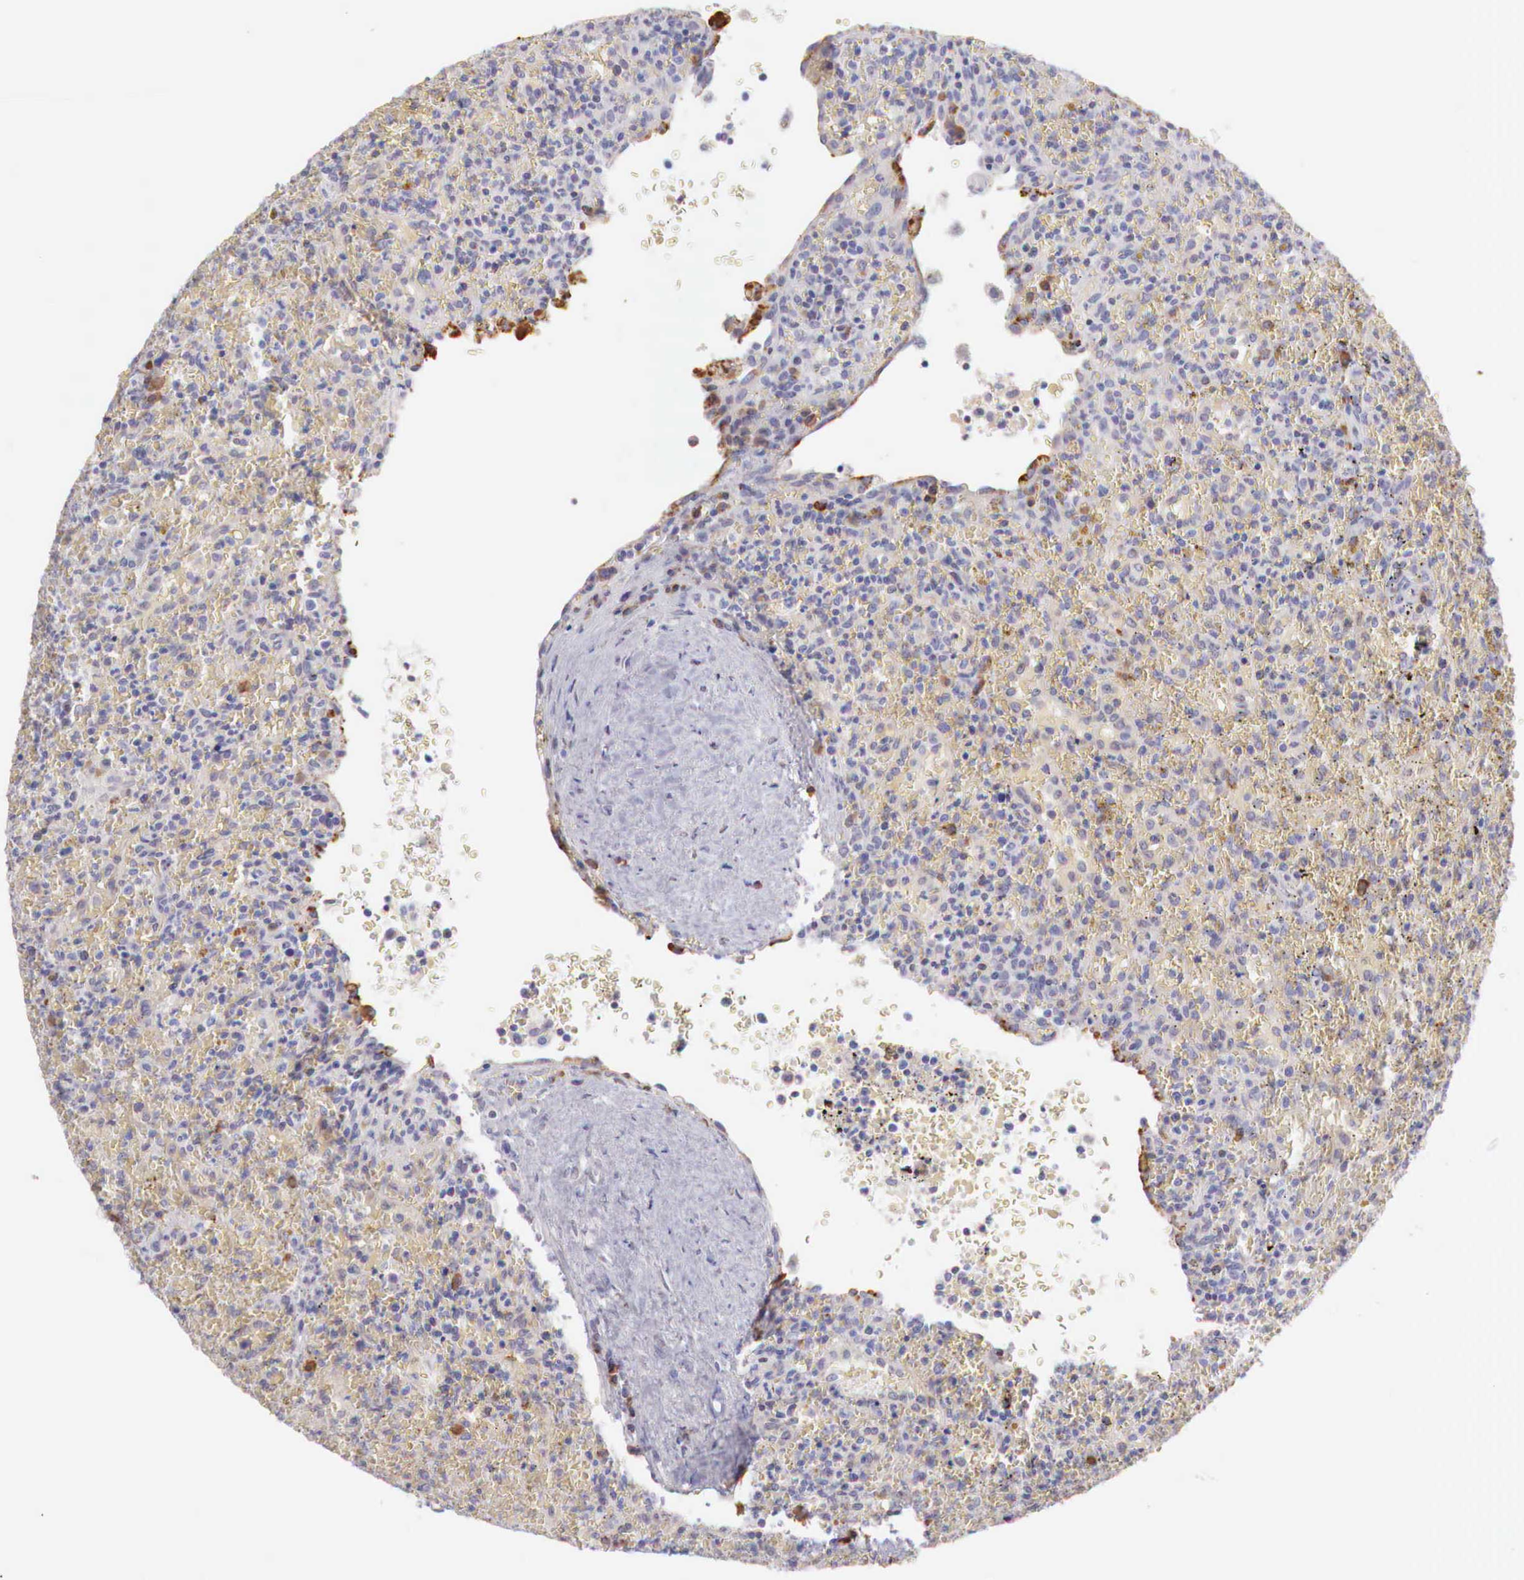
{"staining": {"intensity": "negative", "quantity": "none", "location": "none"}, "tissue": "lymphoma", "cell_type": "Tumor cells", "image_type": "cancer", "snomed": [{"axis": "morphology", "description": "Malignant lymphoma, non-Hodgkin's type, High grade"}, {"axis": "topography", "description": "Spleen"}, {"axis": "topography", "description": "Lymph node"}], "caption": "There is no significant positivity in tumor cells of malignant lymphoma, non-Hodgkin's type (high-grade). (Stains: DAB (3,3'-diaminobenzidine) immunohistochemistry (IHC) with hematoxylin counter stain, Microscopy: brightfield microscopy at high magnification).", "gene": "XPNPEP2", "patient": {"sex": "female", "age": 70}}